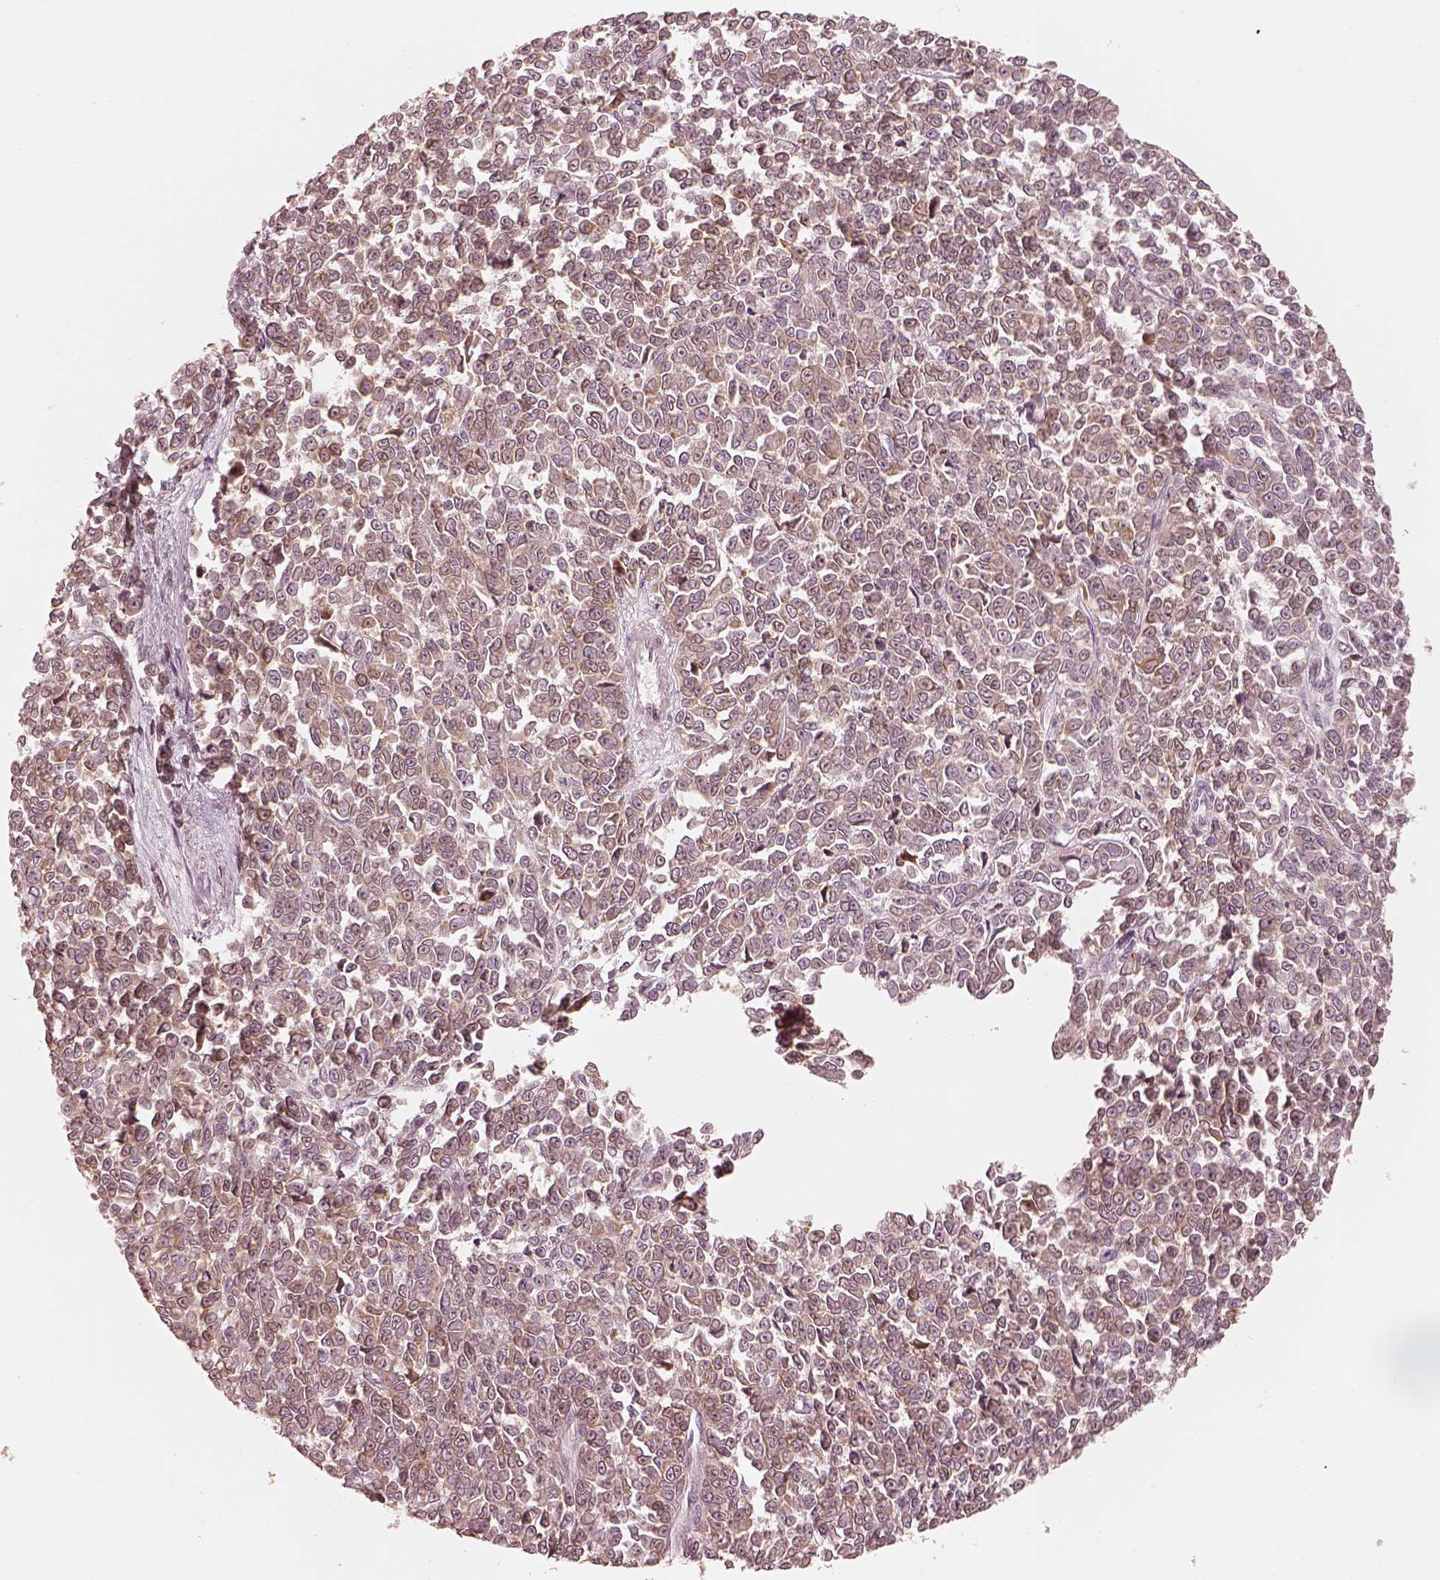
{"staining": {"intensity": "moderate", "quantity": ">75%", "location": "cytoplasmic/membranous"}, "tissue": "melanoma", "cell_type": "Tumor cells", "image_type": "cancer", "snomed": [{"axis": "morphology", "description": "Malignant melanoma, NOS"}, {"axis": "topography", "description": "Skin"}], "caption": "This is an image of IHC staining of malignant melanoma, which shows moderate positivity in the cytoplasmic/membranous of tumor cells.", "gene": "WLS", "patient": {"sex": "female", "age": 95}}